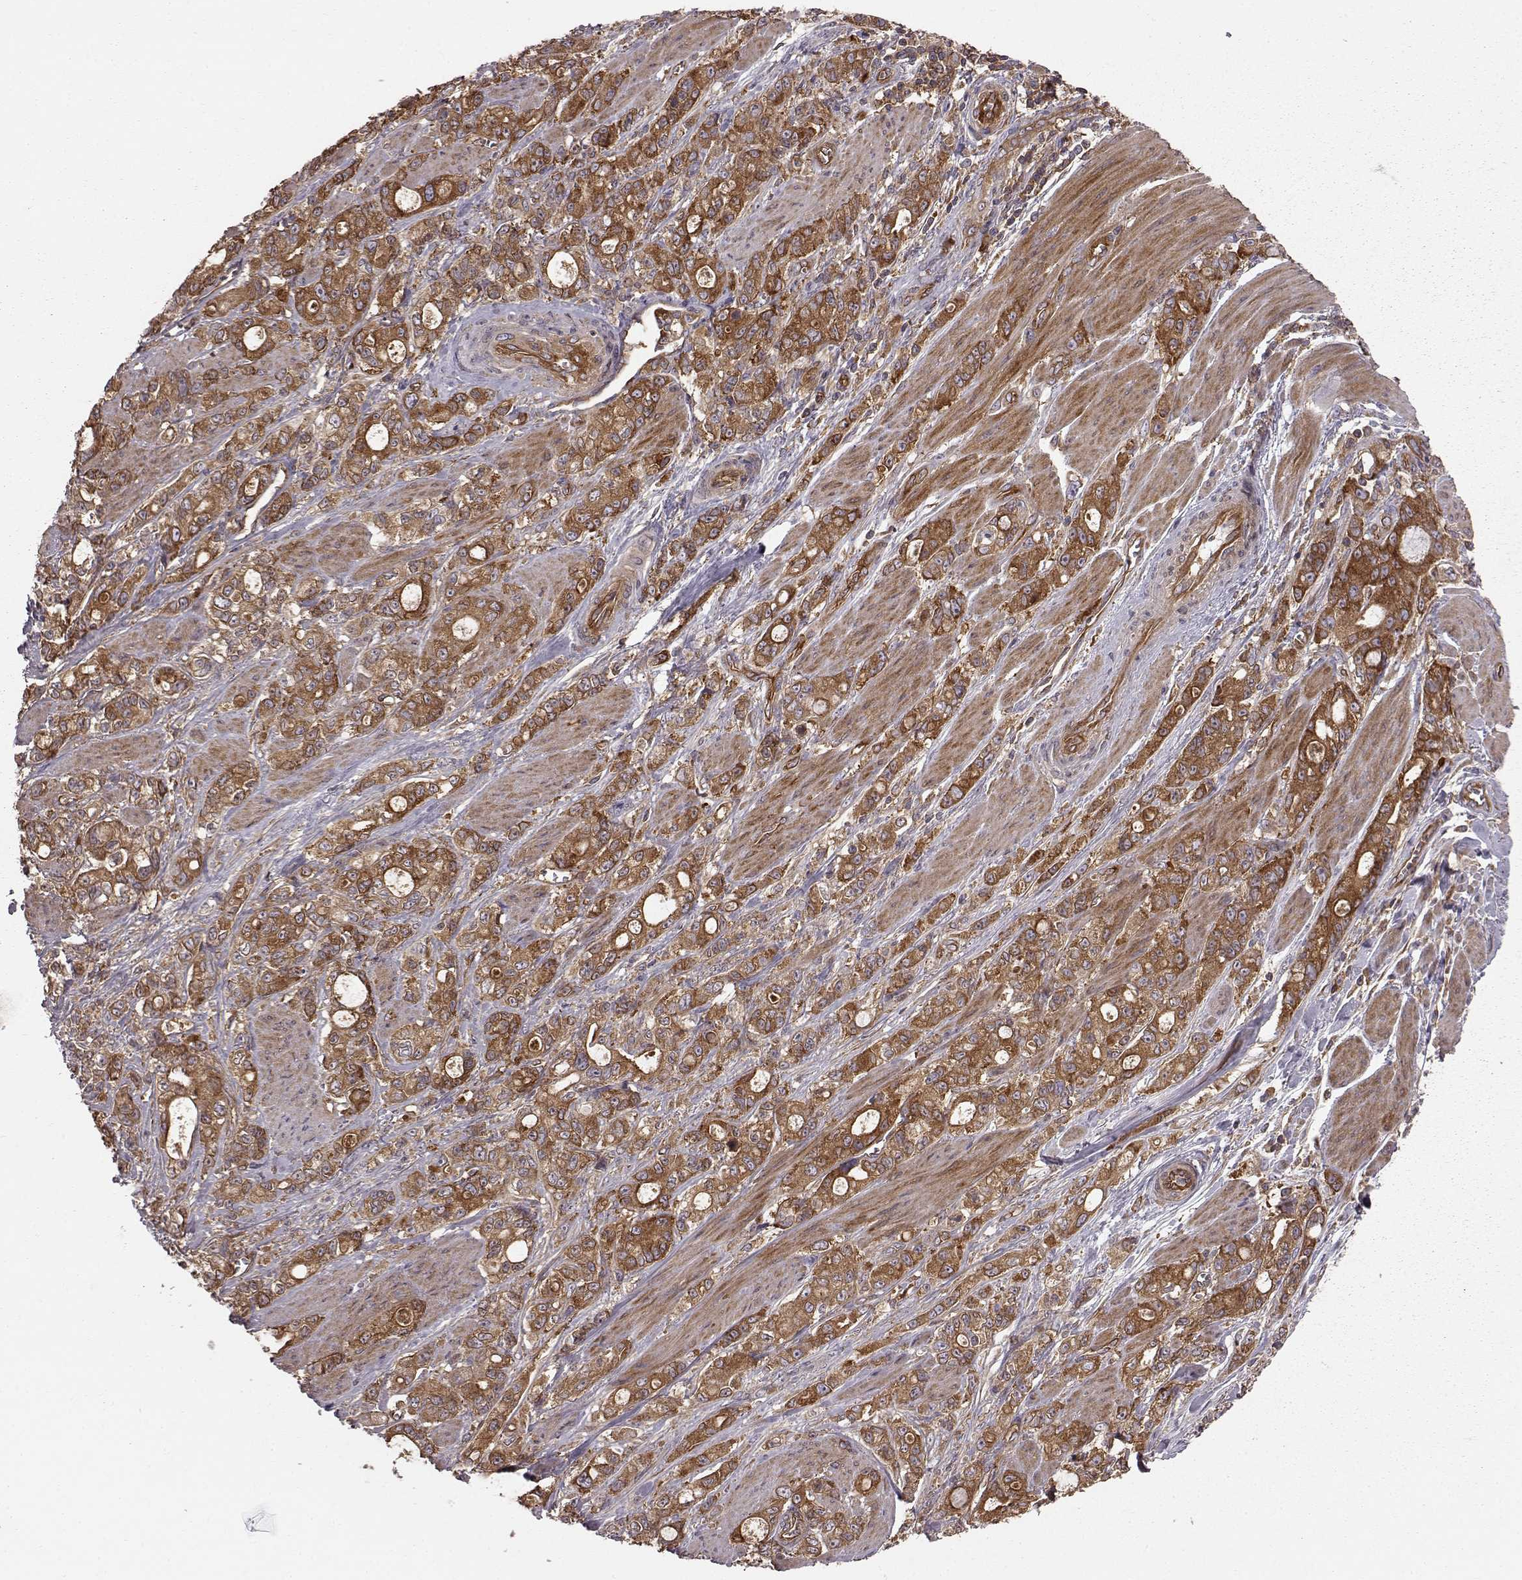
{"staining": {"intensity": "strong", "quantity": "25%-75%", "location": "cytoplasmic/membranous"}, "tissue": "stomach cancer", "cell_type": "Tumor cells", "image_type": "cancer", "snomed": [{"axis": "morphology", "description": "Adenocarcinoma, NOS"}, {"axis": "topography", "description": "Stomach"}], "caption": "Stomach adenocarcinoma tissue demonstrates strong cytoplasmic/membranous staining in approximately 25%-75% of tumor cells, visualized by immunohistochemistry.", "gene": "RABGAP1", "patient": {"sex": "male", "age": 63}}